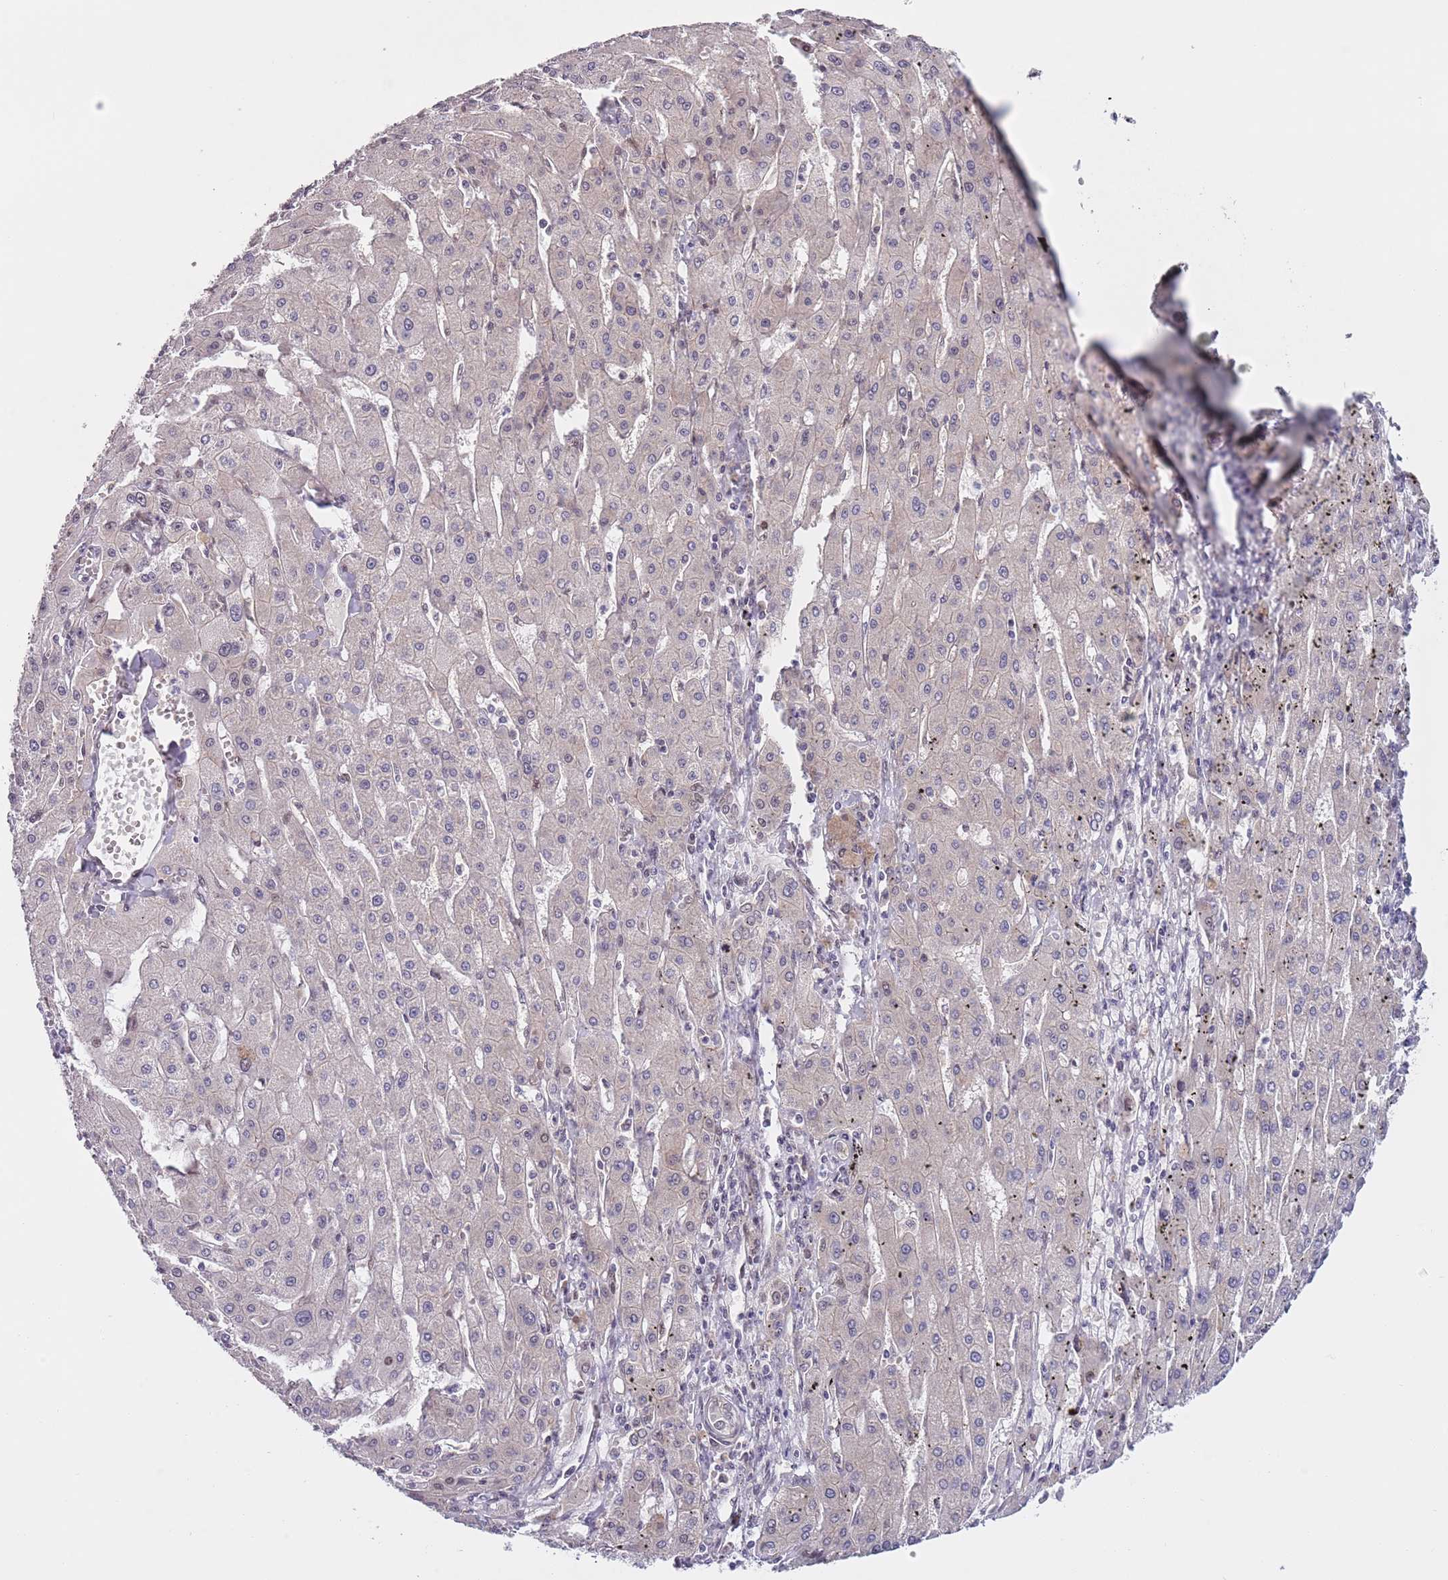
{"staining": {"intensity": "negative", "quantity": "none", "location": "none"}, "tissue": "liver cancer", "cell_type": "Tumor cells", "image_type": "cancer", "snomed": [{"axis": "morphology", "description": "Carcinoma, Hepatocellular, NOS"}, {"axis": "topography", "description": "Liver"}], "caption": "The histopathology image exhibits no staining of tumor cells in liver cancer (hepatocellular carcinoma).", "gene": "SLC25A32", "patient": {"sex": "male", "age": 72}}